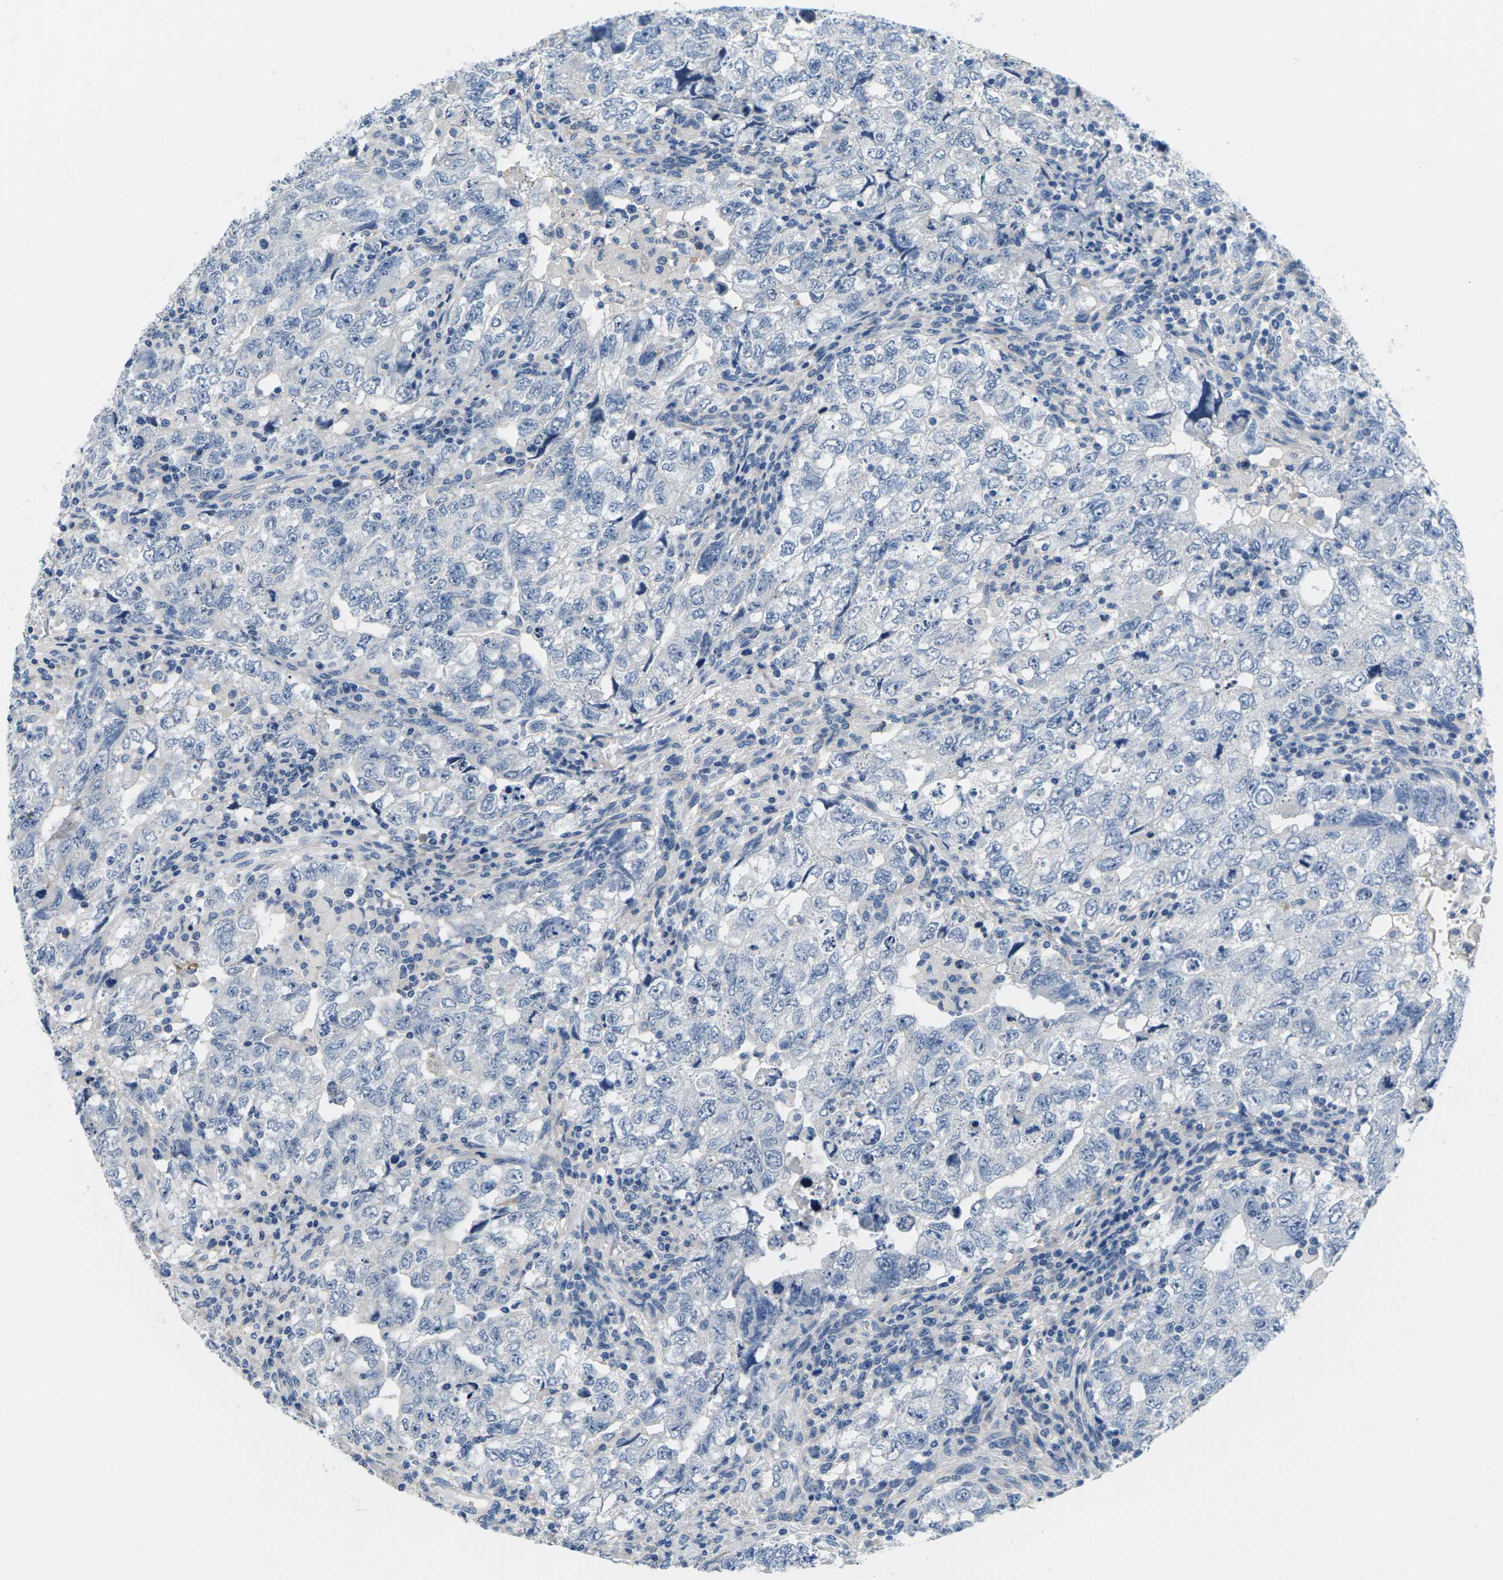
{"staining": {"intensity": "negative", "quantity": "none", "location": "none"}, "tissue": "testis cancer", "cell_type": "Tumor cells", "image_type": "cancer", "snomed": [{"axis": "morphology", "description": "Seminoma, NOS"}, {"axis": "topography", "description": "Testis"}], "caption": "The photomicrograph reveals no staining of tumor cells in testis seminoma.", "gene": "TSPAN2", "patient": {"sex": "male", "age": 22}}